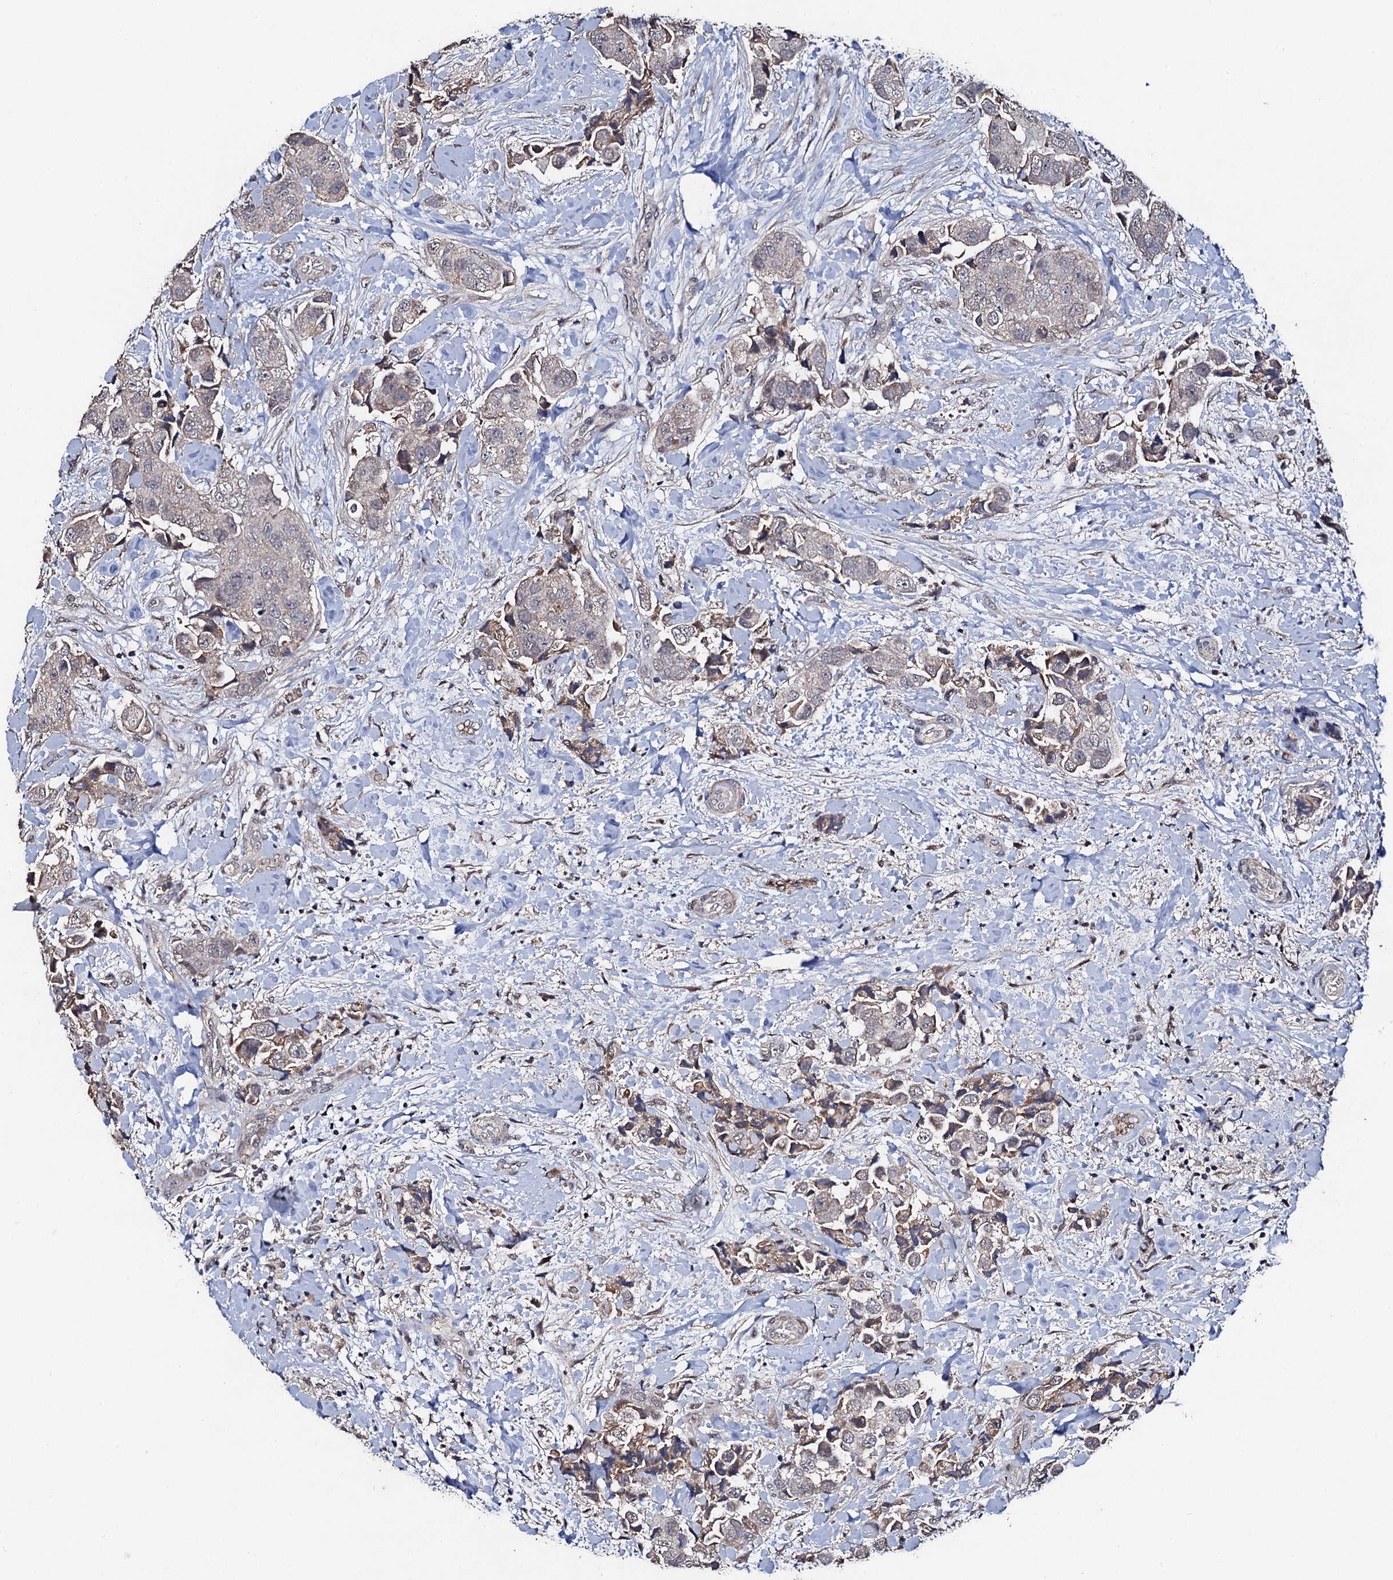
{"staining": {"intensity": "negative", "quantity": "none", "location": "none"}, "tissue": "breast cancer", "cell_type": "Tumor cells", "image_type": "cancer", "snomed": [{"axis": "morphology", "description": "Normal tissue, NOS"}, {"axis": "morphology", "description": "Duct carcinoma"}, {"axis": "topography", "description": "Breast"}], "caption": "Breast cancer (invasive ductal carcinoma) was stained to show a protein in brown. There is no significant positivity in tumor cells. (DAB (3,3'-diaminobenzidine) IHC, high magnification).", "gene": "PPTC7", "patient": {"sex": "female", "age": 62}}